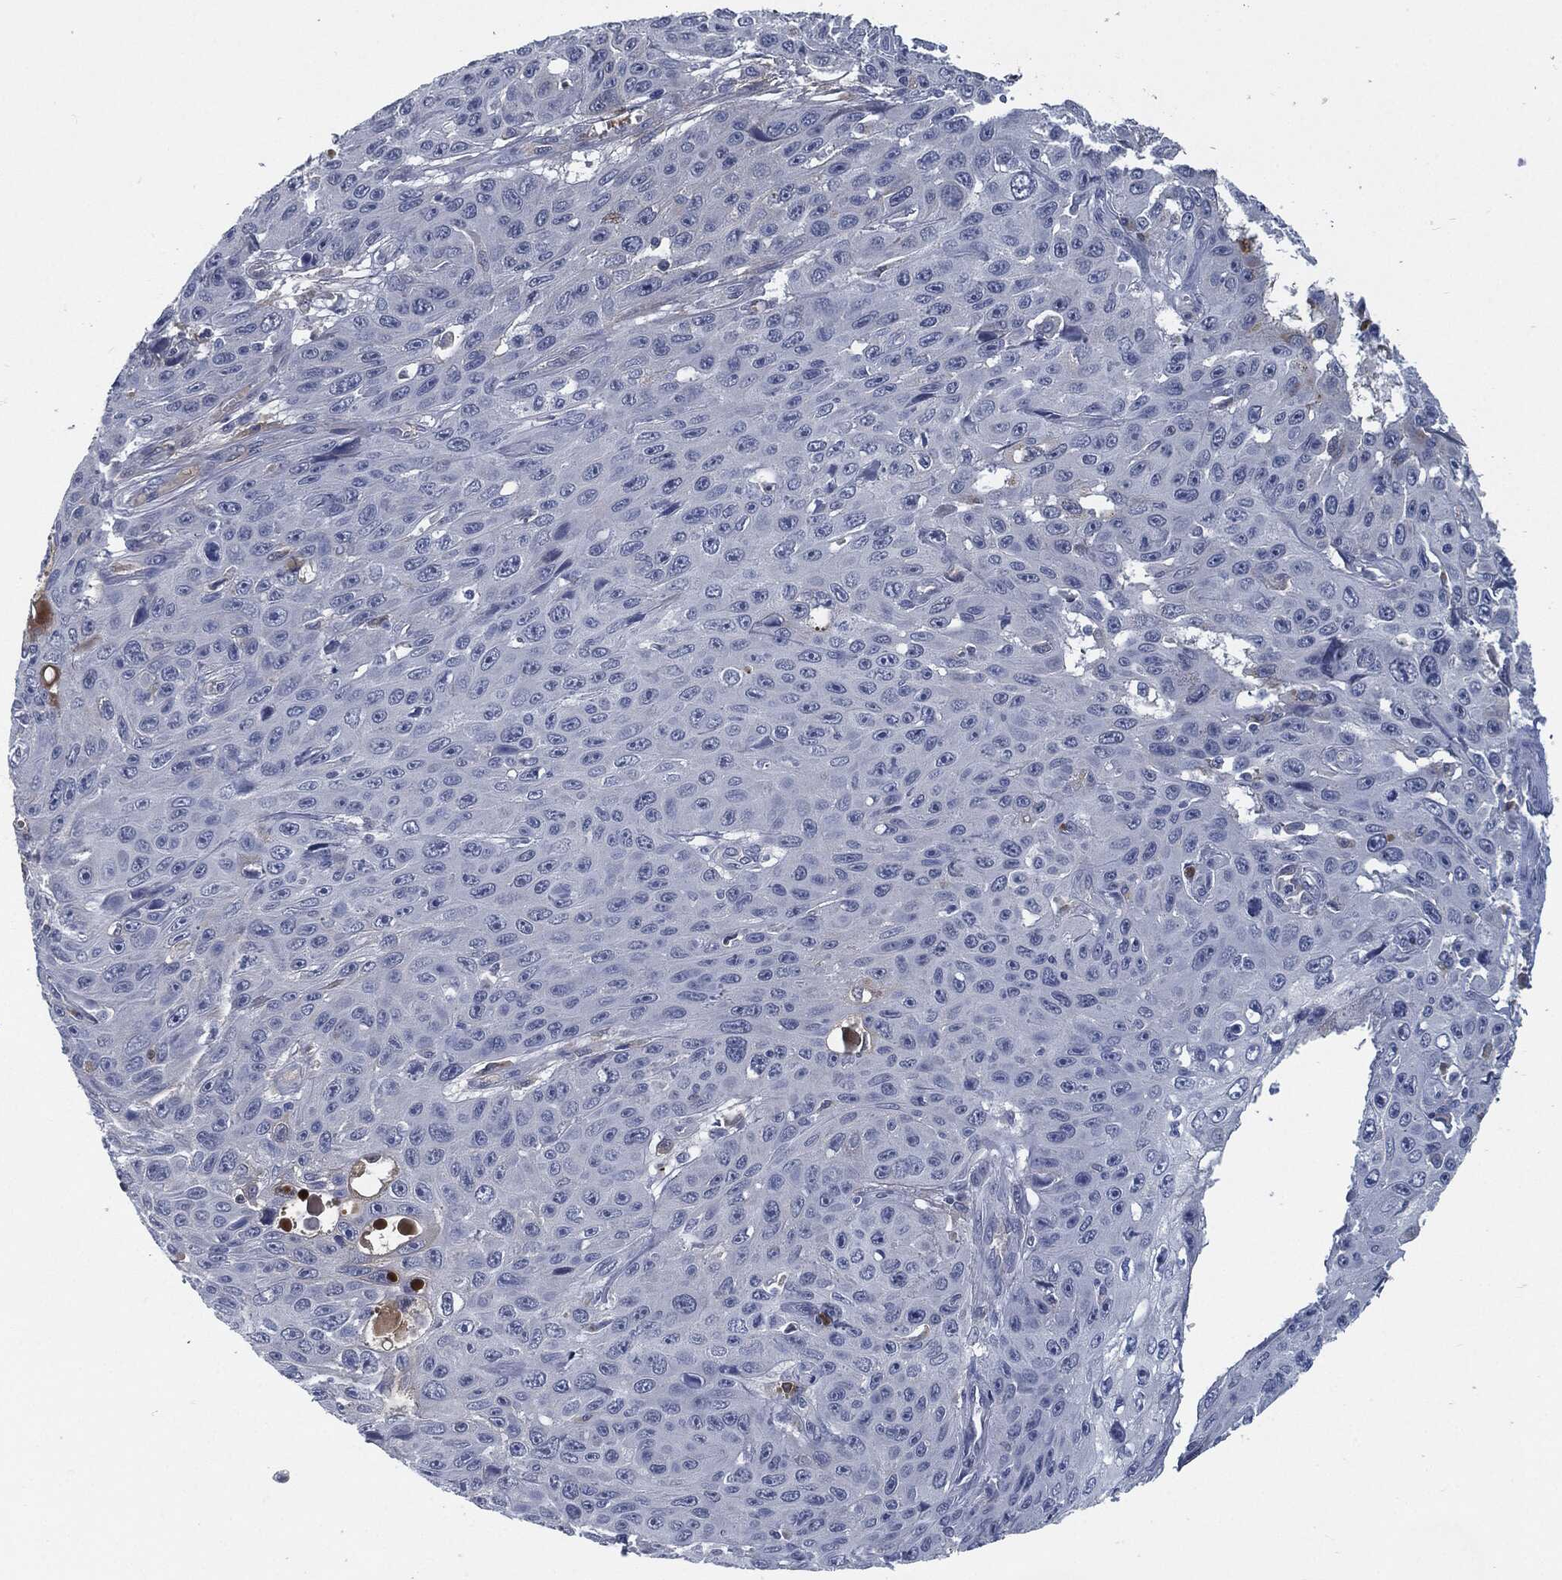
{"staining": {"intensity": "negative", "quantity": "none", "location": "none"}, "tissue": "skin cancer", "cell_type": "Tumor cells", "image_type": "cancer", "snomed": [{"axis": "morphology", "description": "Squamous cell carcinoma, NOS"}, {"axis": "topography", "description": "Skin"}], "caption": "Photomicrograph shows no significant protein staining in tumor cells of squamous cell carcinoma (skin).", "gene": "MST1", "patient": {"sex": "male", "age": 82}}